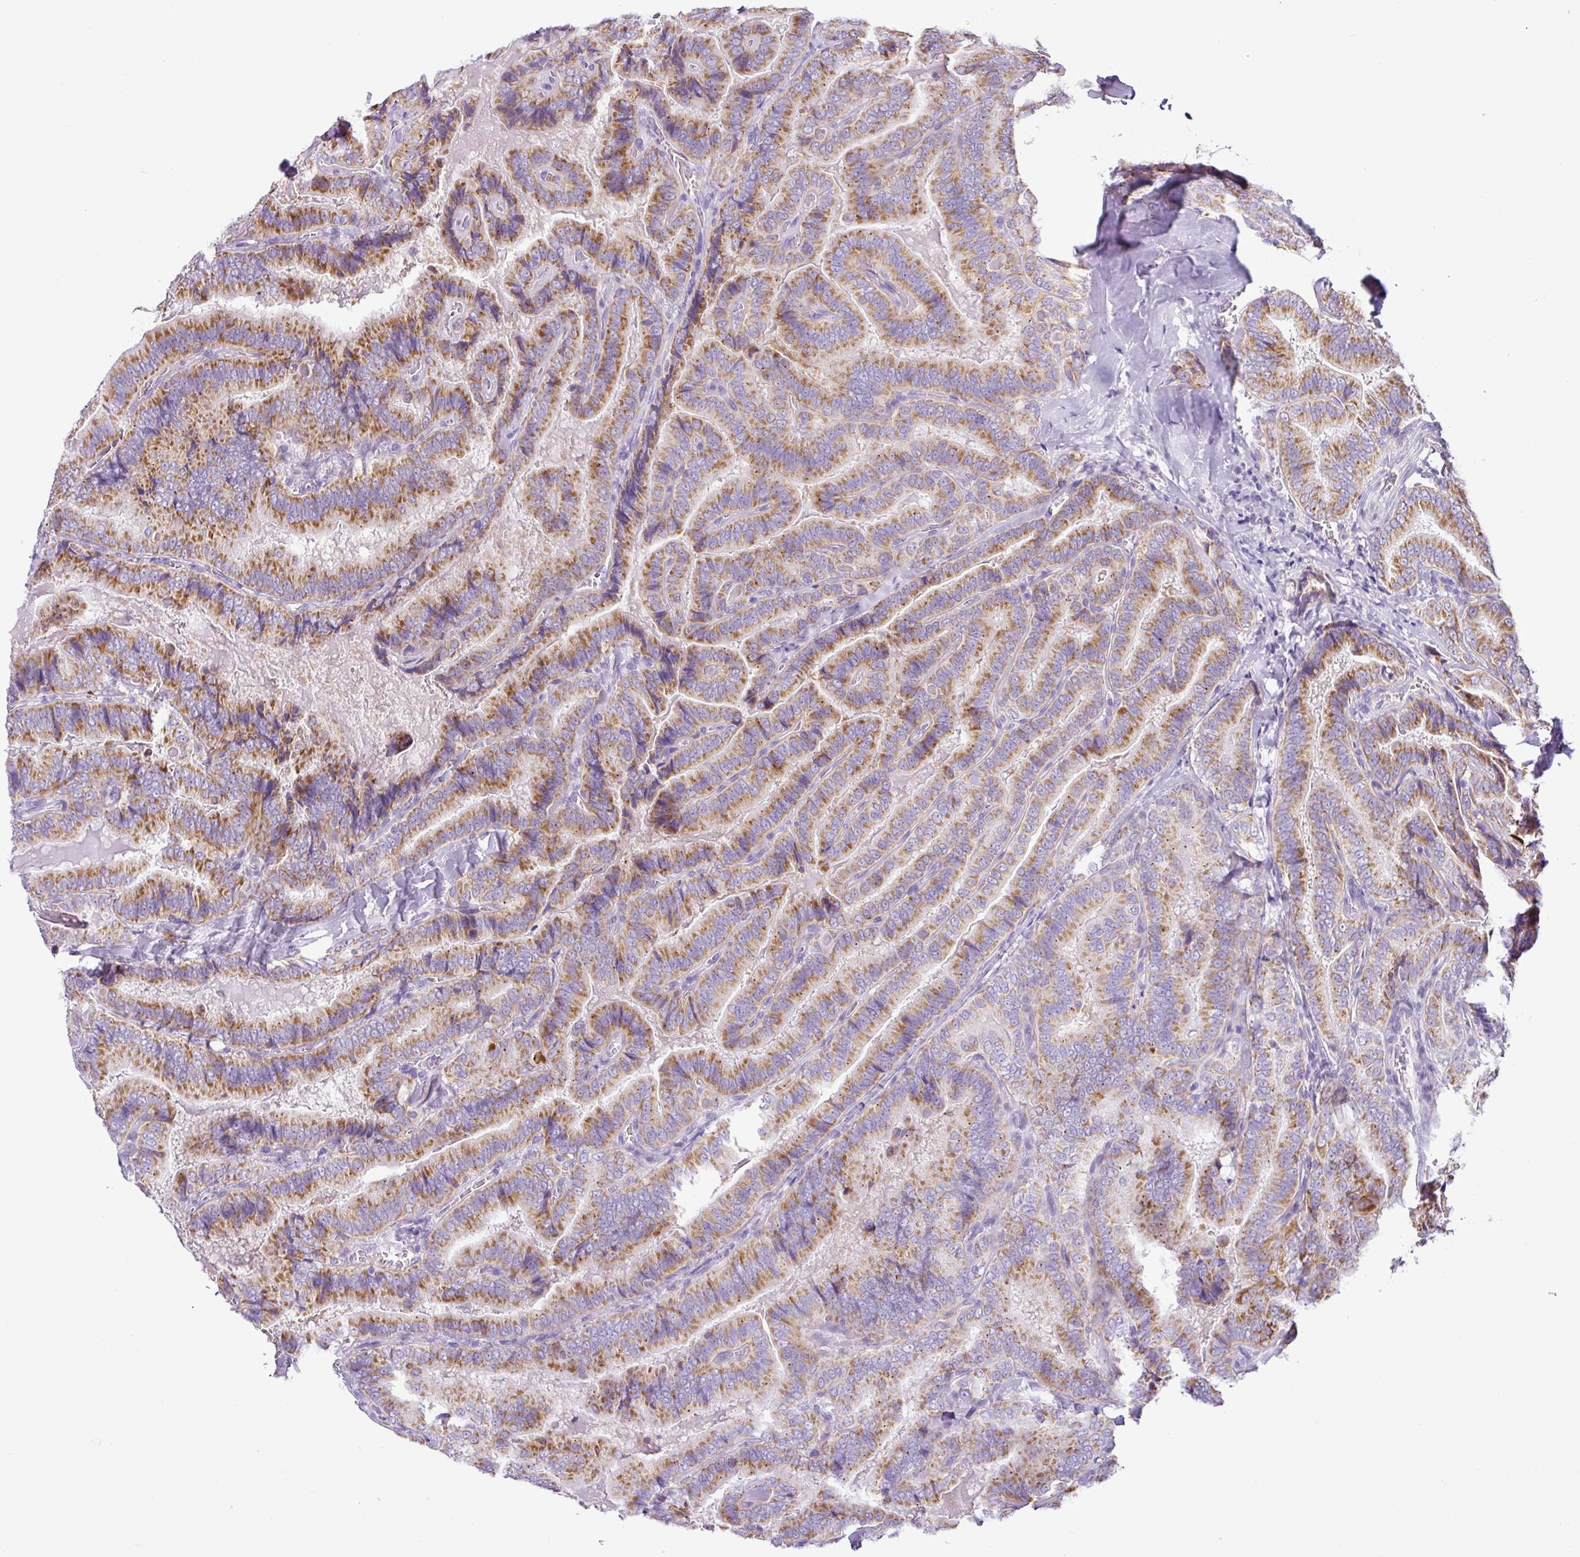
{"staining": {"intensity": "moderate", "quantity": ">75%", "location": "cytoplasmic/membranous"}, "tissue": "thyroid cancer", "cell_type": "Tumor cells", "image_type": "cancer", "snomed": [{"axis": "morphology", "description": "Papillary adenocarcinoma, NOS"}, {"axis": "topography", "description": "Thyroid gland"}], "caption": "High-power microscopy captured an IHC photomicrograph of papillary adenocarcinoma (thyroid), revealing moderate cytoplasmic/membranous expression in approximately >75% of tumor cells. The staining was performed using DAB (3,3'-diaminobenzidine) to visualize the protein expression in brown, while the nuclei were stained in blue with hematoxylin (Magnification: 20x).", "gene": "HMCN2", "patient": {"sex": "male", "age": 61}}